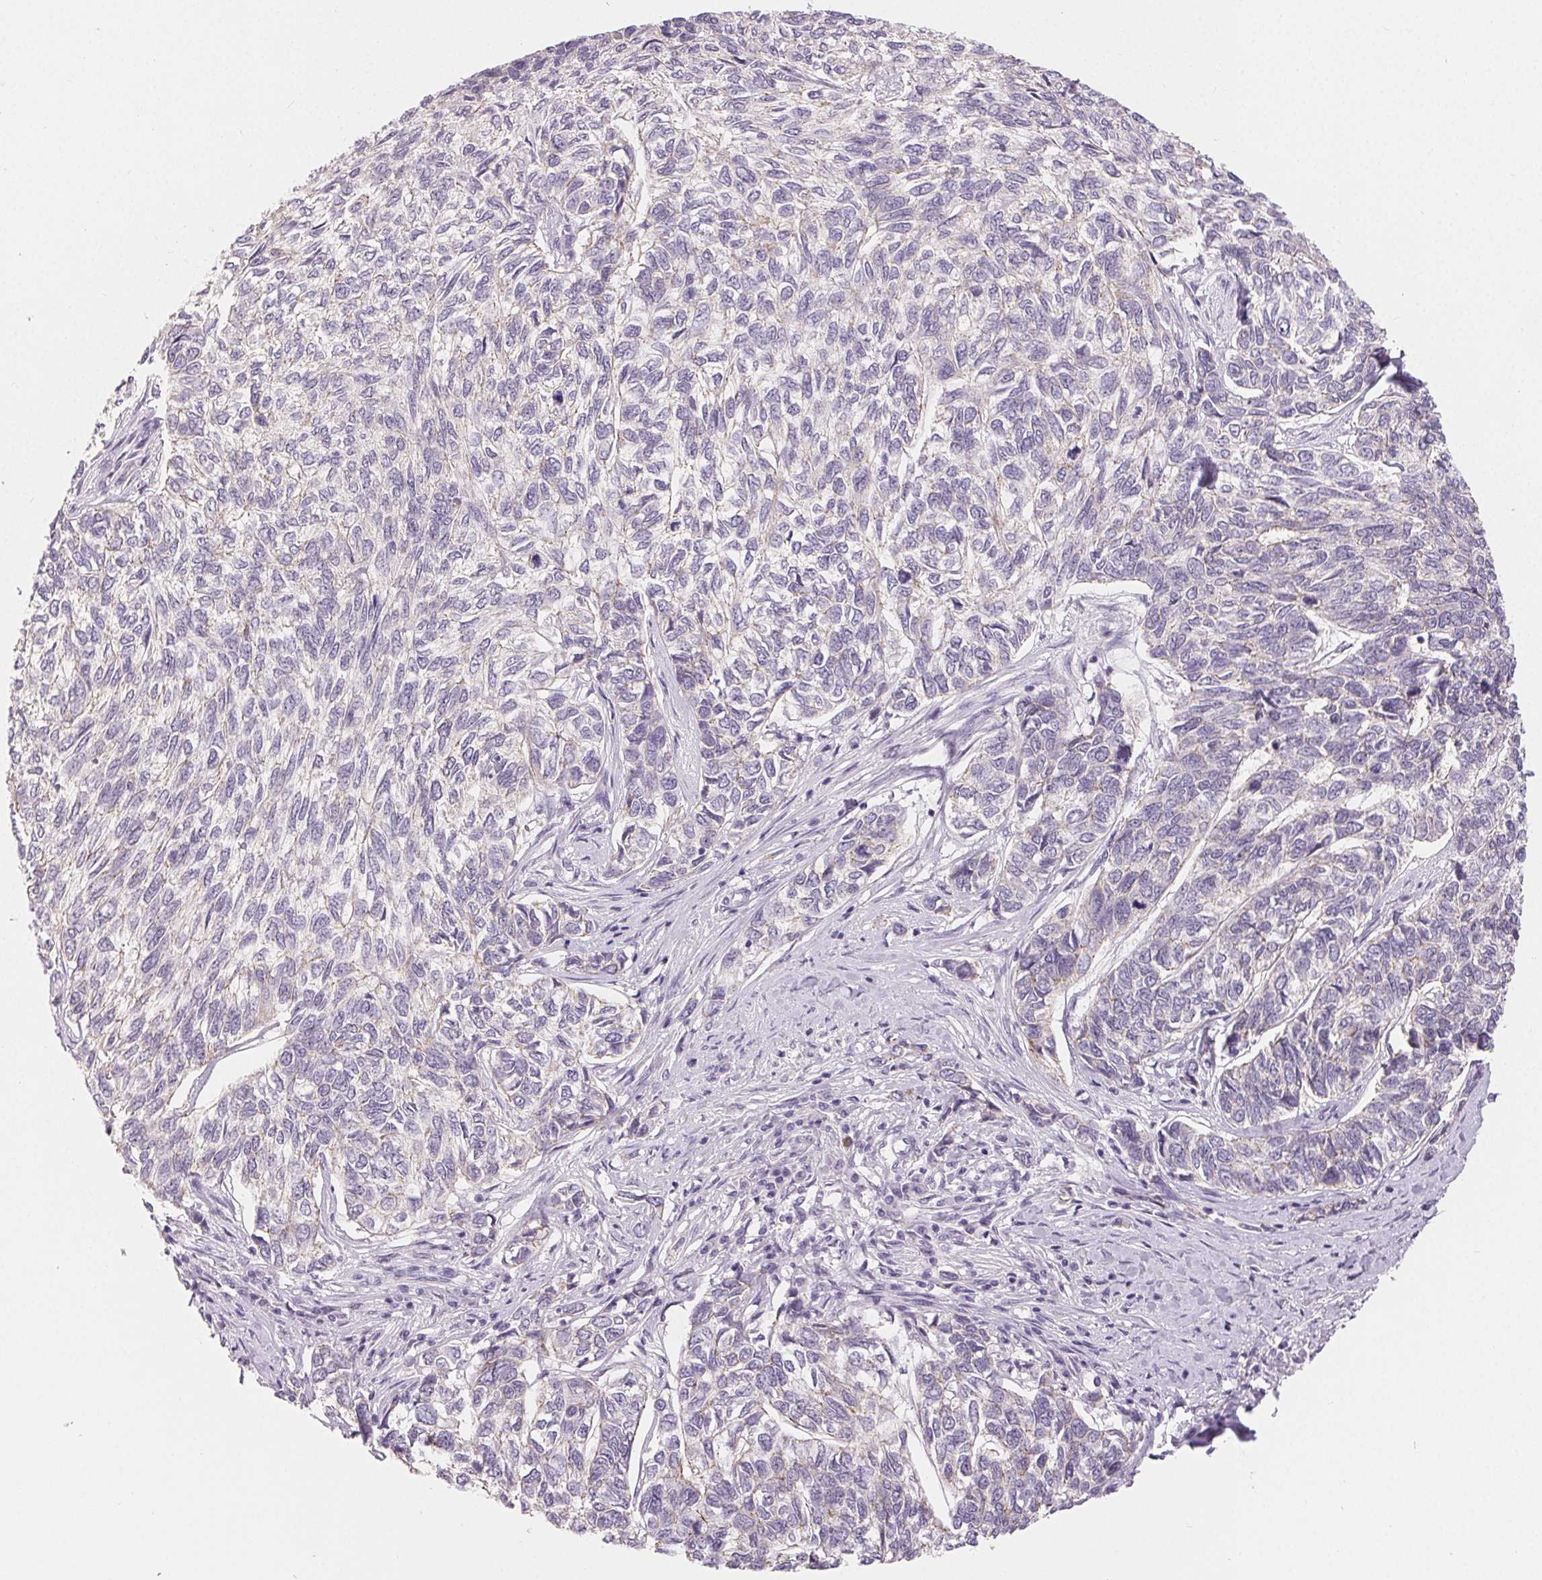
{"staining": {"intensity": "negative", "quantity": "none", "location": "none"}, "tissue": "skin cancer", "cell_type": "Tumor cells", "image_type": "cancer", "snomed": [{"axis": "morphology", "description": "Basal cell carcinoma"}, {"axis": "topography", "description": "Skin"}], "caption": "IHC image of neoplastic tissue: skin basal cell carcinoma stained with DAB (3,3'-diaminobenzidine) exhibits no significant protein expression in tumor cells.", "gene": "SFTPD", "patient": {"sex": "female", "age": 65}}